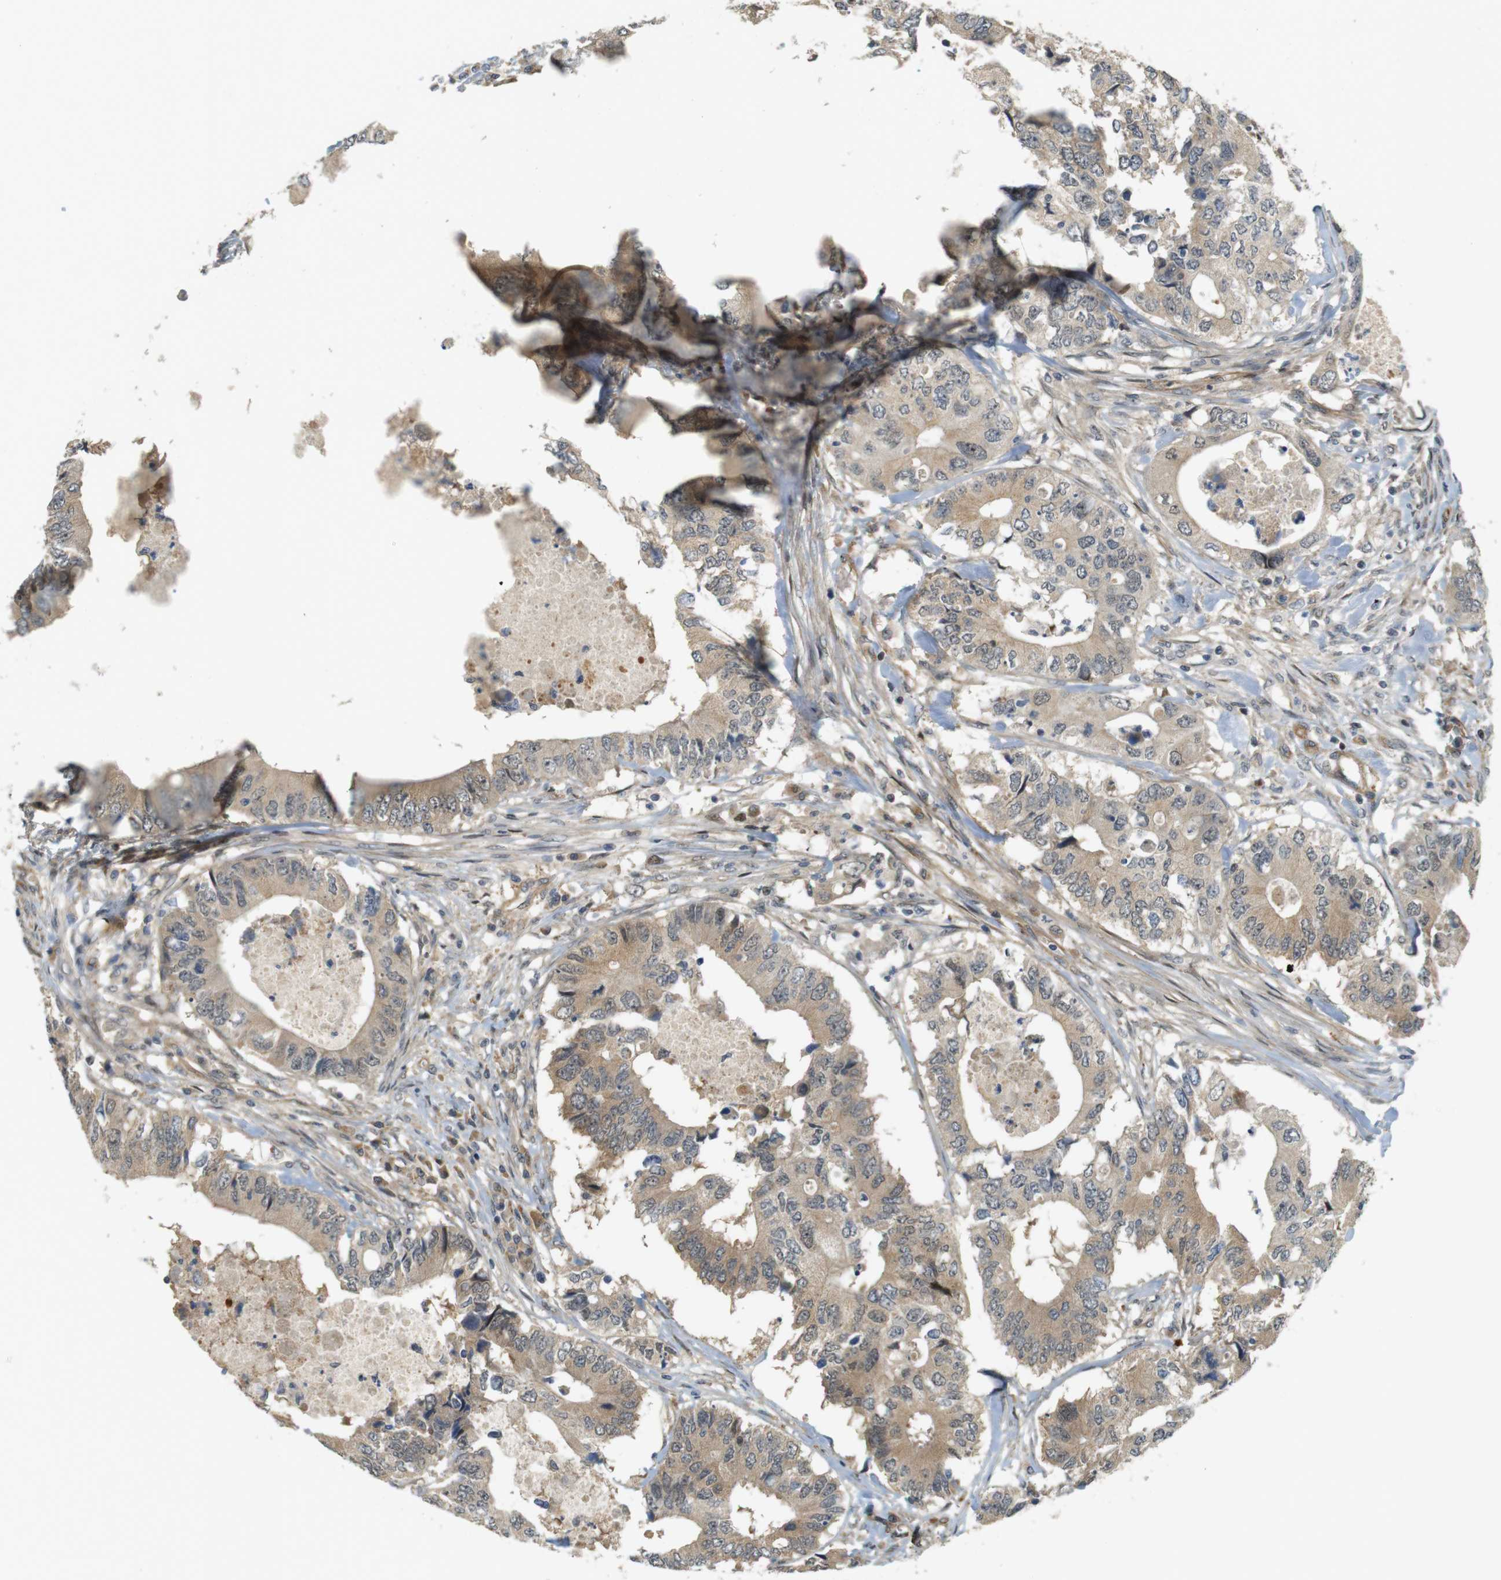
{"staining": {"intensity": "weak", "quantity": ">75%", "location": "cytoplasmic/membranous"}, "tissue": "colorectal cancer", "cell_type": "Tumor cells", "image_type": "cancer", "snomed": [{"axis": "morphology", "description": "Adenocarcinoma, NOS"}, {"axis": "topography", "description": "Colon"}], "caption": "Immunohistochemistry image of human adenocarcinoma (colorectal) stained for a protein (brown), which reveals low levels of weak cytoplasmic/membranous expression in approximately >75% of tumor cells.", "gene": "TSPAN9", "patient": {"sex": "male", "age": 71}}